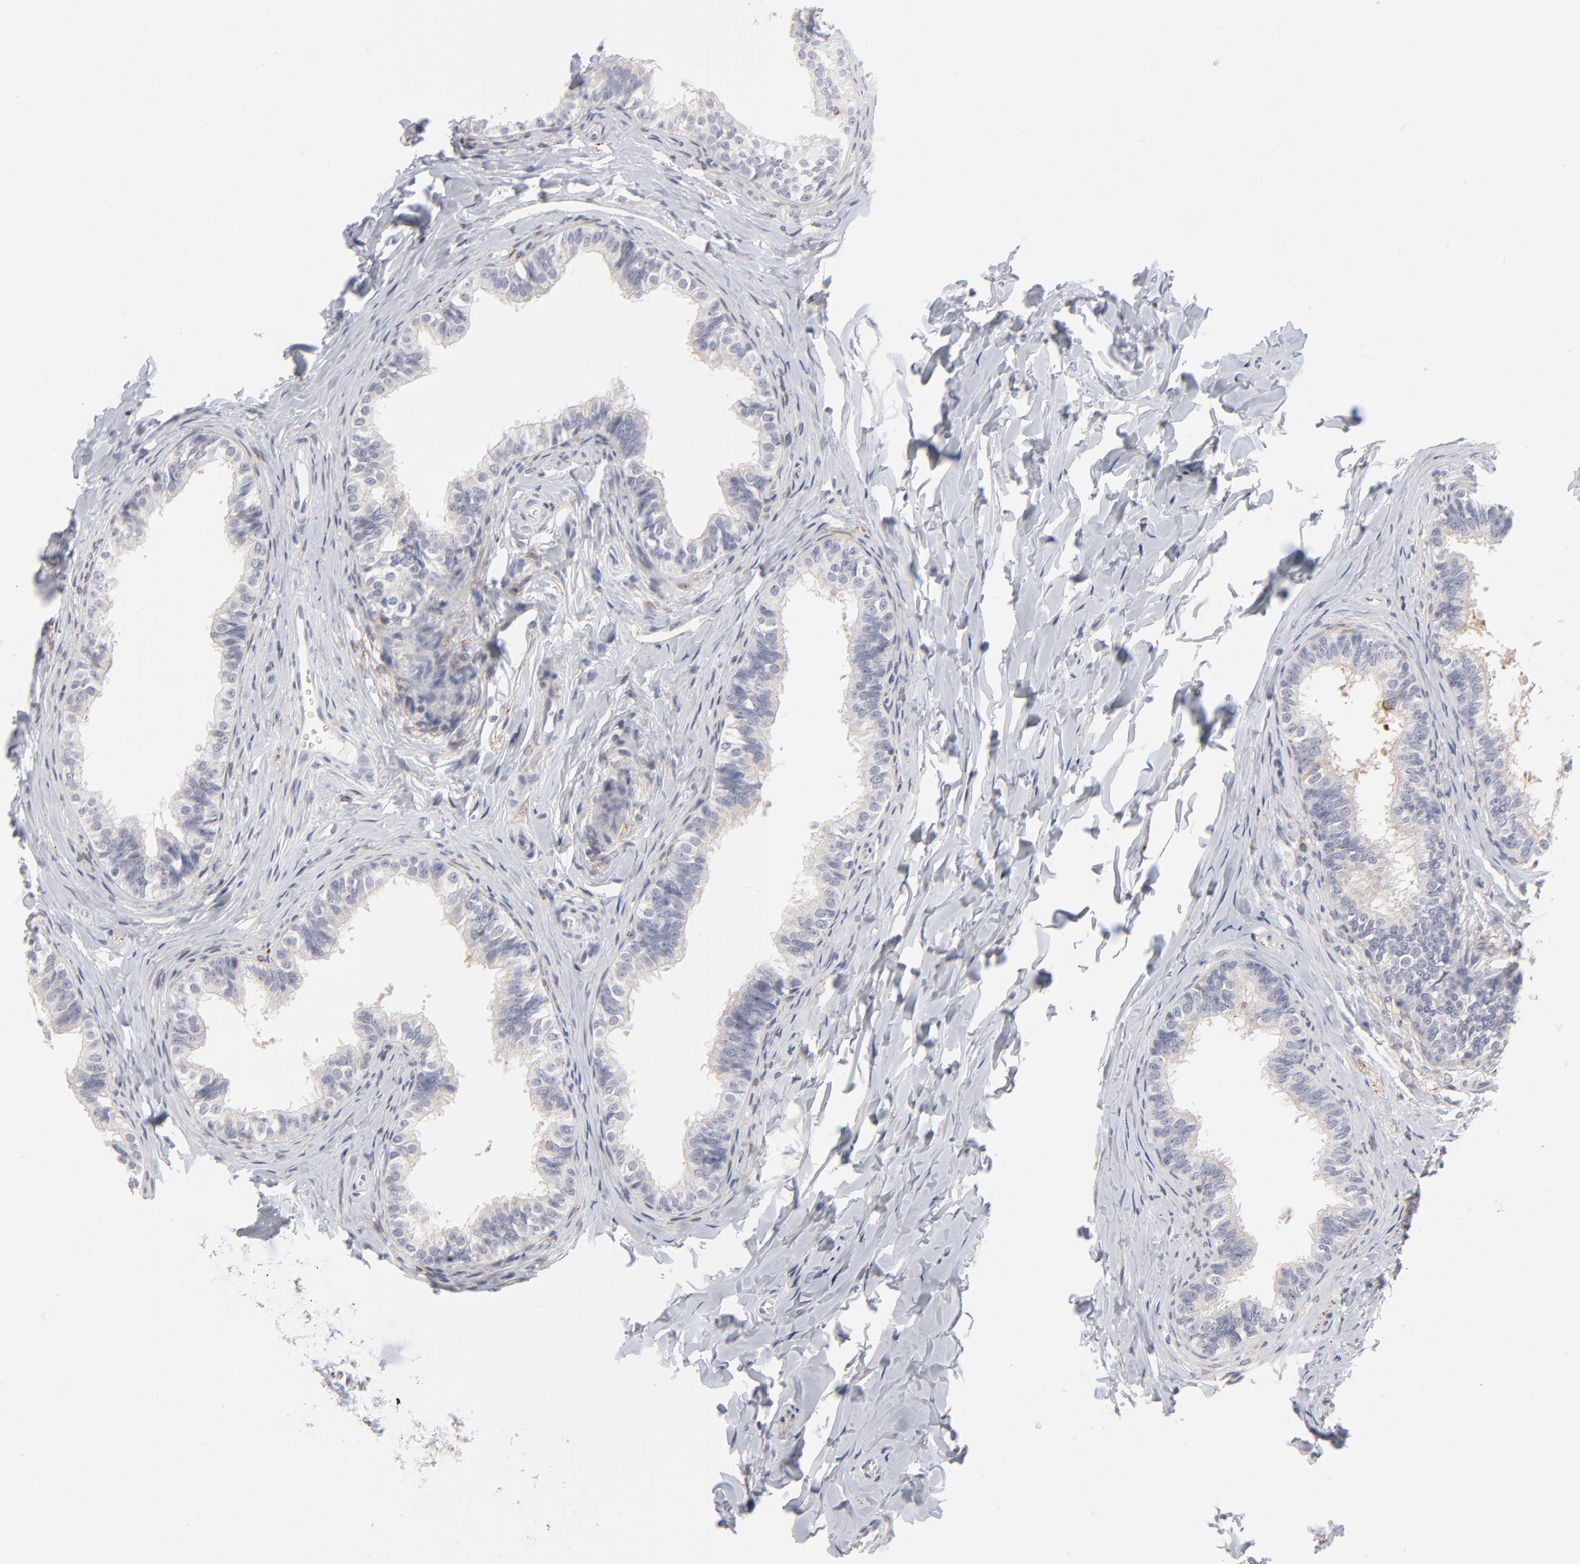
{"staining": {"intensity": "negative", "quantity": "none", "location": "none"}, "tissue": "epididymis", "cell_type": "Glandular cells", "image_type": "normal", "snomed": [{"axis": "morphology", "description": "Normal tissue, NOS"}, {"axis": "topography", "description": "Soft tissue"}, {"axis": "topography", "description": "Epididymis"}], "caption": "Immunohistochemistry image of unremarkable human epididymis stained for a protein (brown), which exhibits no staining in glandular cells.", "gene": "AURKA", "patient": {"sex": "male", "age": 26}}